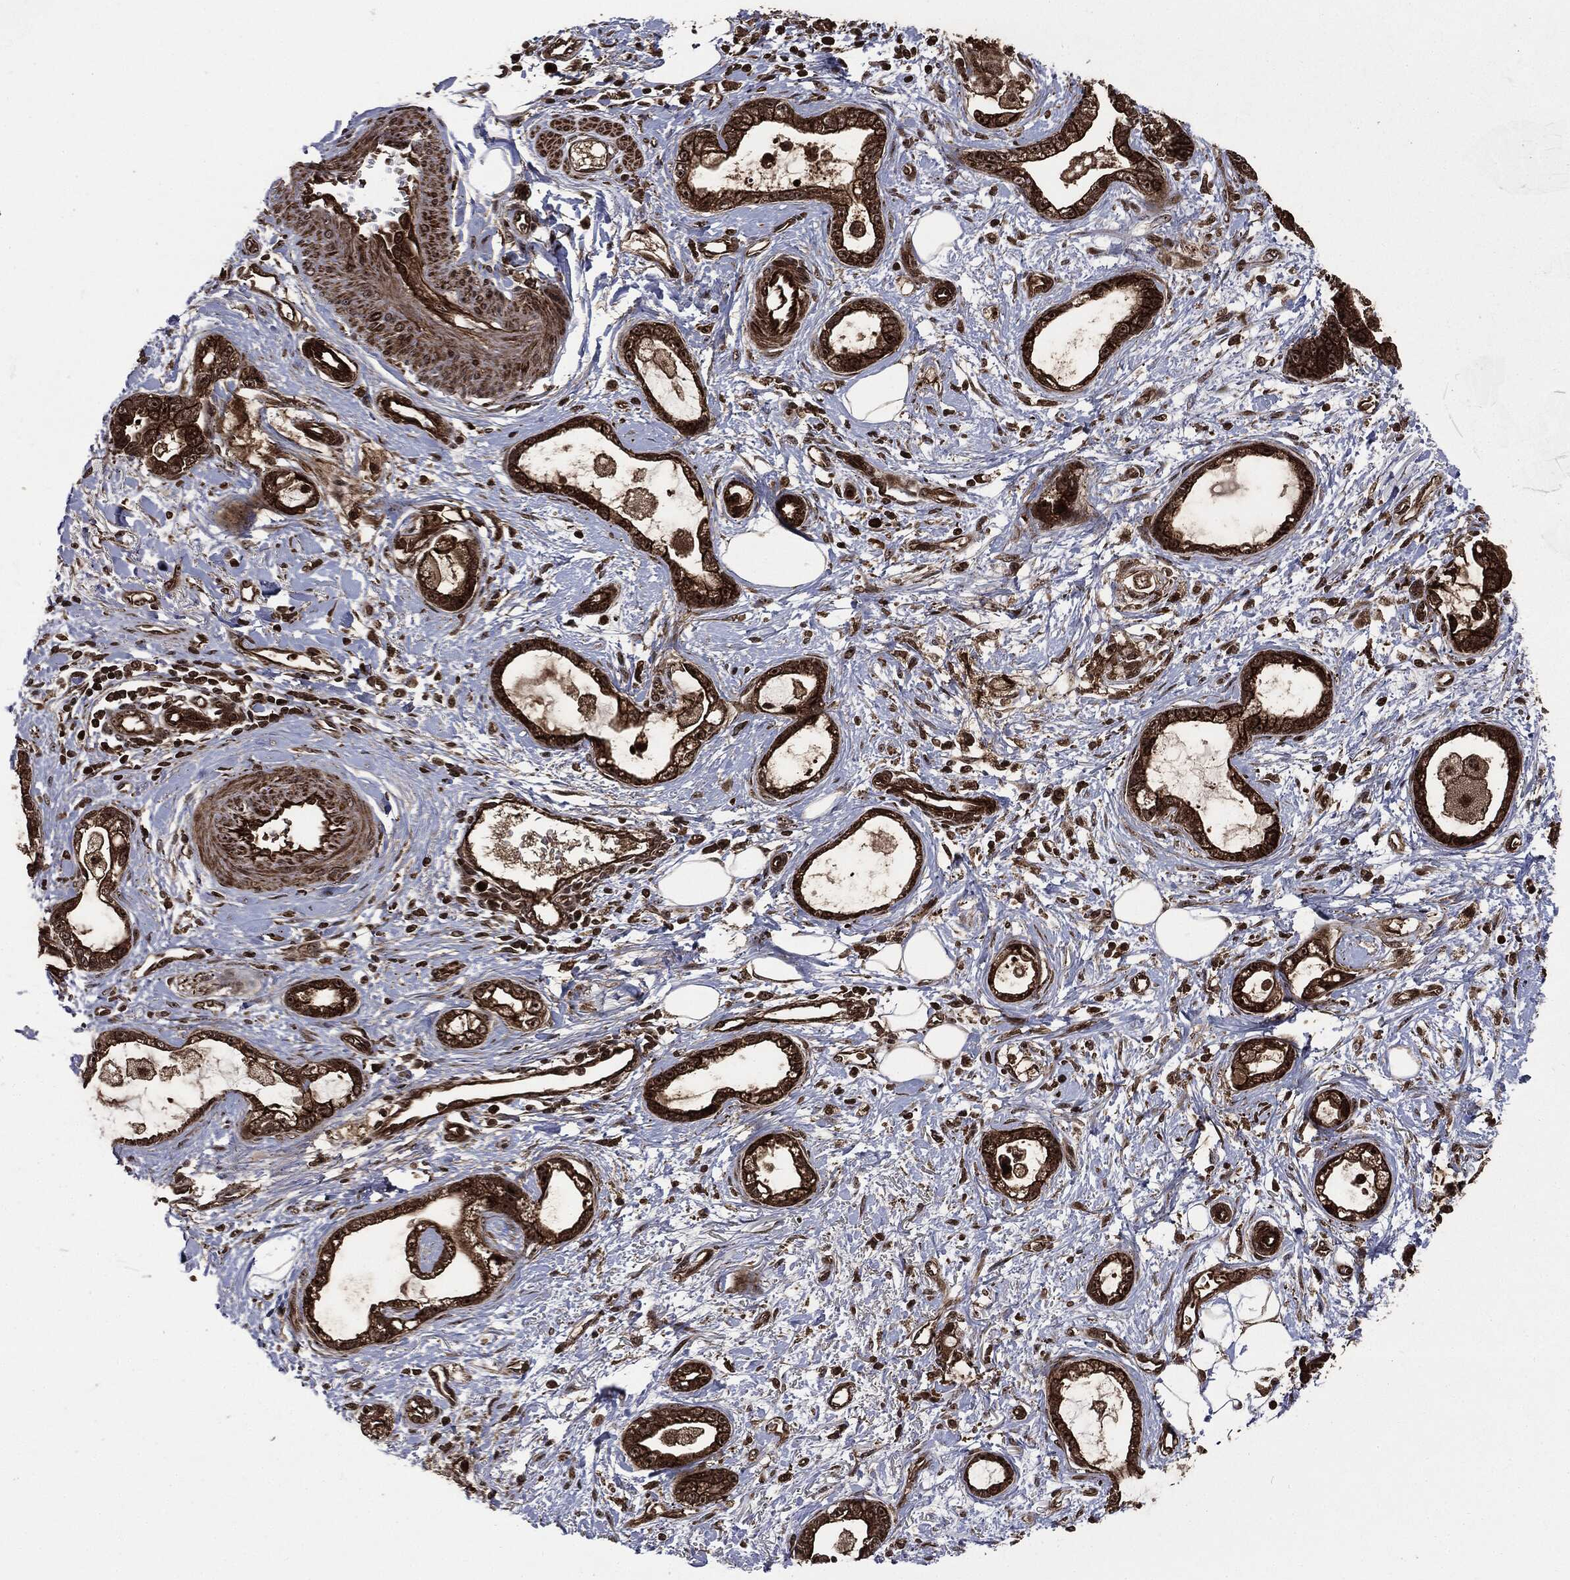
{"staining": {"intensity": "strong", "quantity": ">75%", "location": "cytoplasmic/membranous,nuclear"}, "tissue": "stomach cancer", "cell_type": "Tumor cells", "image_type": "cancer", "snomed": [{"axis": "morphology", "description": "Adenocarcinoma, NOS"}, {"axis": "topography", "description": "Stomach"}], "caption": "DAB immunohistochemical staining of adenocarcinoma (stomach) shows strong cytoplasmic/membranous and nuclear protein staining in about >75% of tumor cells.", "gene": "CARD6", "patient": {"sex": "male", "age": 55}}